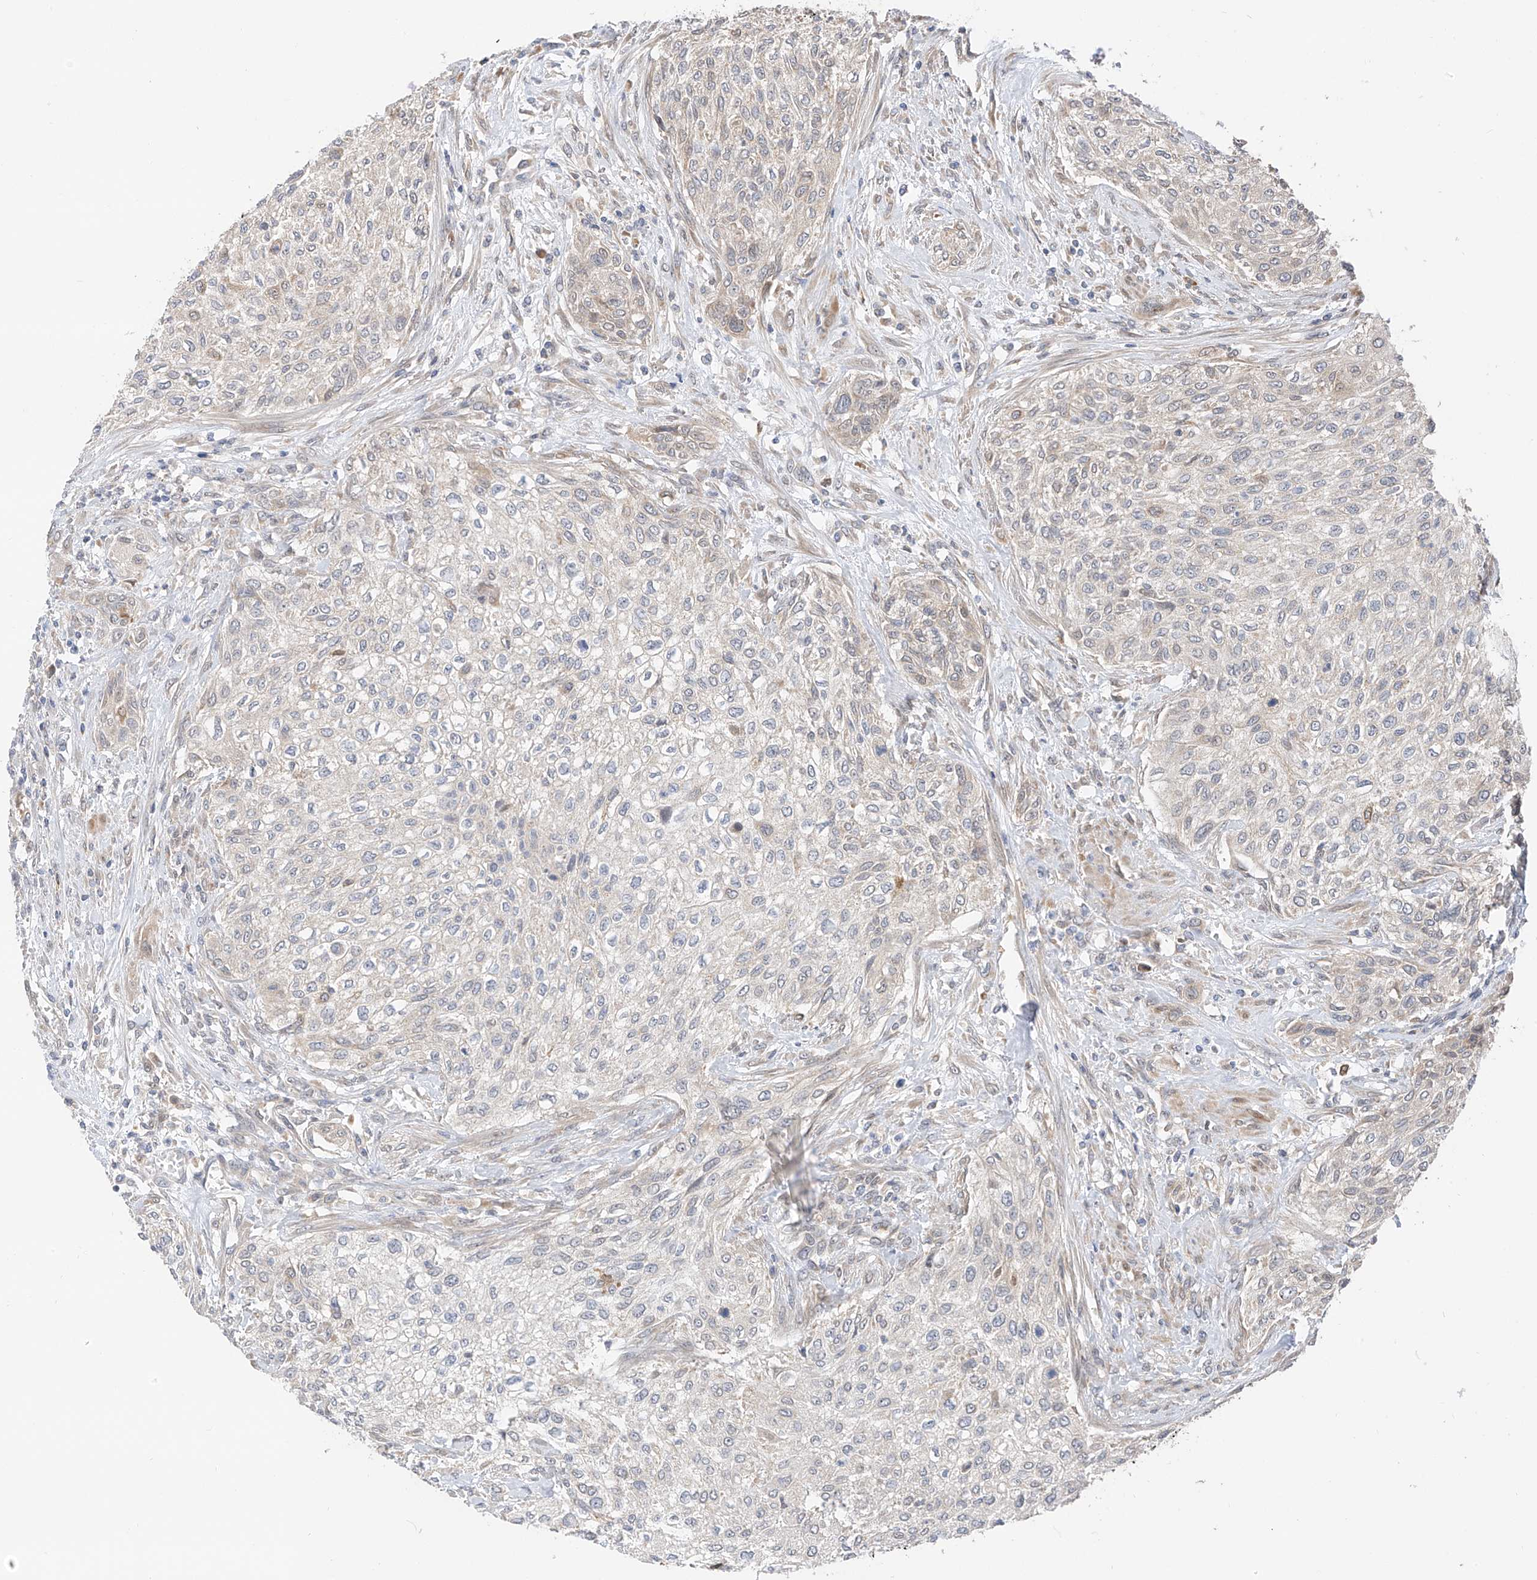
{"staining": {"intensity": "negative", "quantity": "none", "location": "none"}, "tissue": "urothelial cancer", "cell_type": "Tumor cells", "image_type": "cancer", "snomed": [{"axis": "morphology", "description": "Urothelial carcinoma, High grade"}, {"axis": "topography", "description": "Urinary bladder"}], "caption": "A high-resolution histopathology image shows immunohistochemistry (IHC) staining of urothelial cancer, which displays no significant staining in tumor cells.", "gene": "PPA2", "patient": {"sex": "male", "age": 35}}